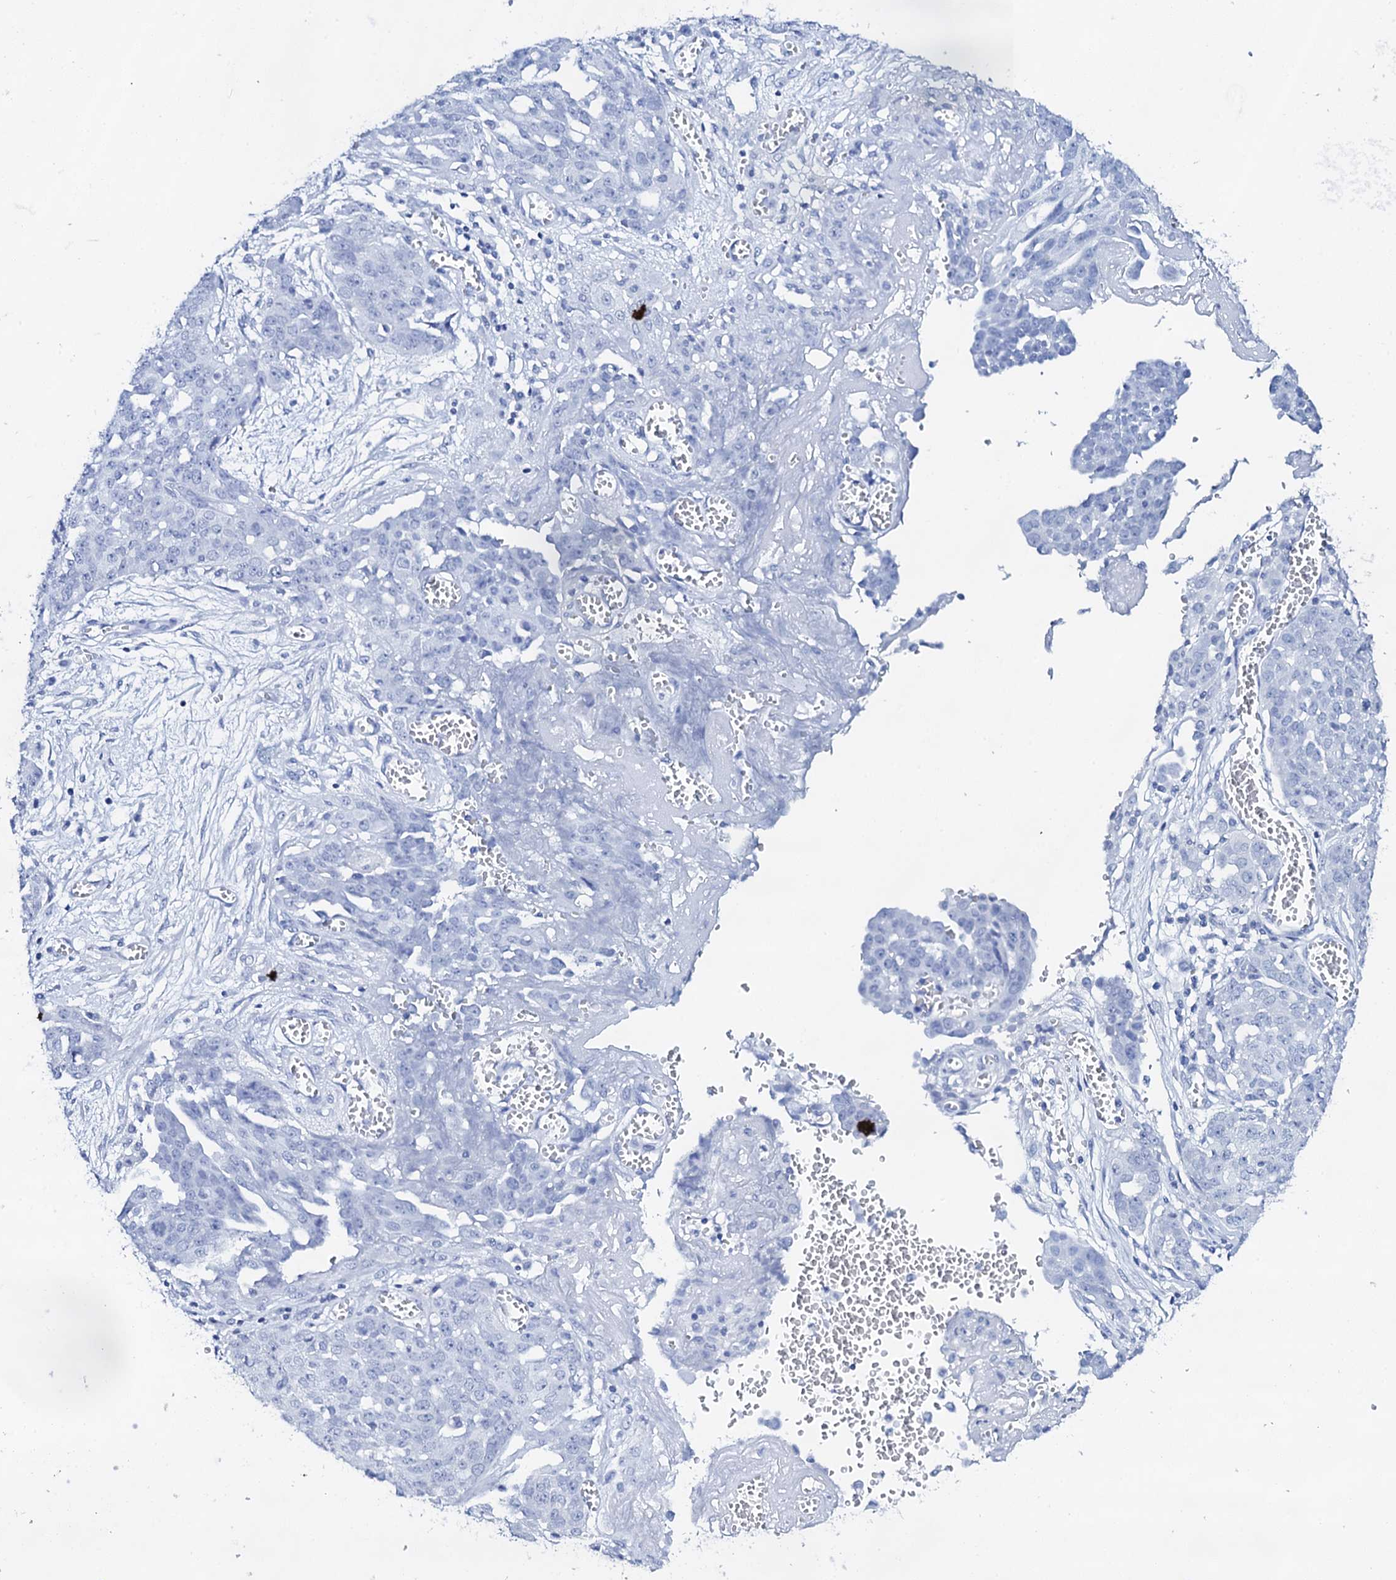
{"staining": {"intensity": "negative", "quantity": "none", "location": "none"}, "tissue": "ovarian cancer", "cell_type": "Tumor cells", "image_type": "cancer", "snomed": [{"axis": "morphology", "description": "Cystadenocarcinoma, serous, NOS"}, {"axis": "topography", "description": "Soft tissue"}, {"axis": "topography", "description": "Ovary"}], "caption": "Micrograph shows no protein staining in tumor cells of serous cystadenocarcinoma (ovarian) tissue.", "gene": "FBXL16", "patient": {"sex": "female", "age": 57}}